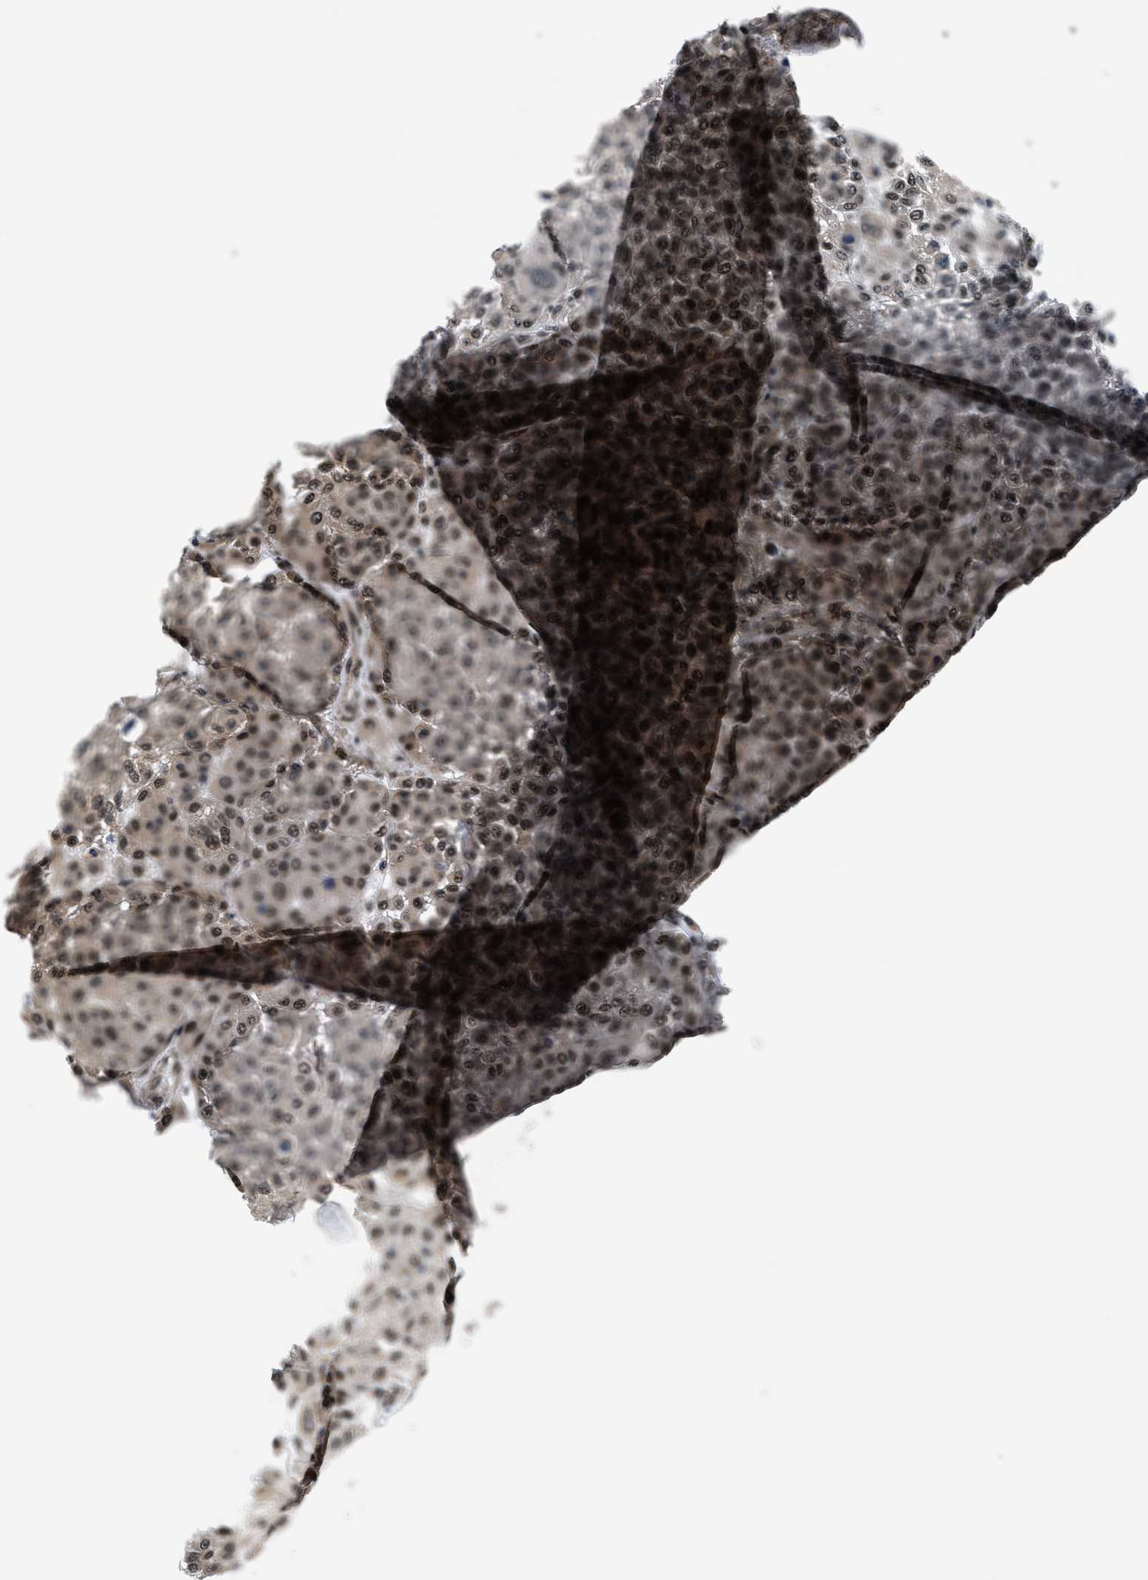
{"staining": {"intensity": "strong", "quantity": ">75%", "location": "cytoplasmic/membranous,nuclear"}, "tissue": "melanoma", "cell_type": "Tumor cells", "image_type": "cancer", "snomed": [{"axis": "morphology", "description": "Malignant melanoma, Metastatic site"}, {"axis": "topography", "description": "Soft tissue"}], "caption": "The histopathology image displays staining of malignant melanoma (metastatic site), revealing strong cytoplasmic/membranous and nuclear protein expression (brown color) within tumor cells.", "gene": "CUL4B", "patient": {"sex": "male", "age": 41}}